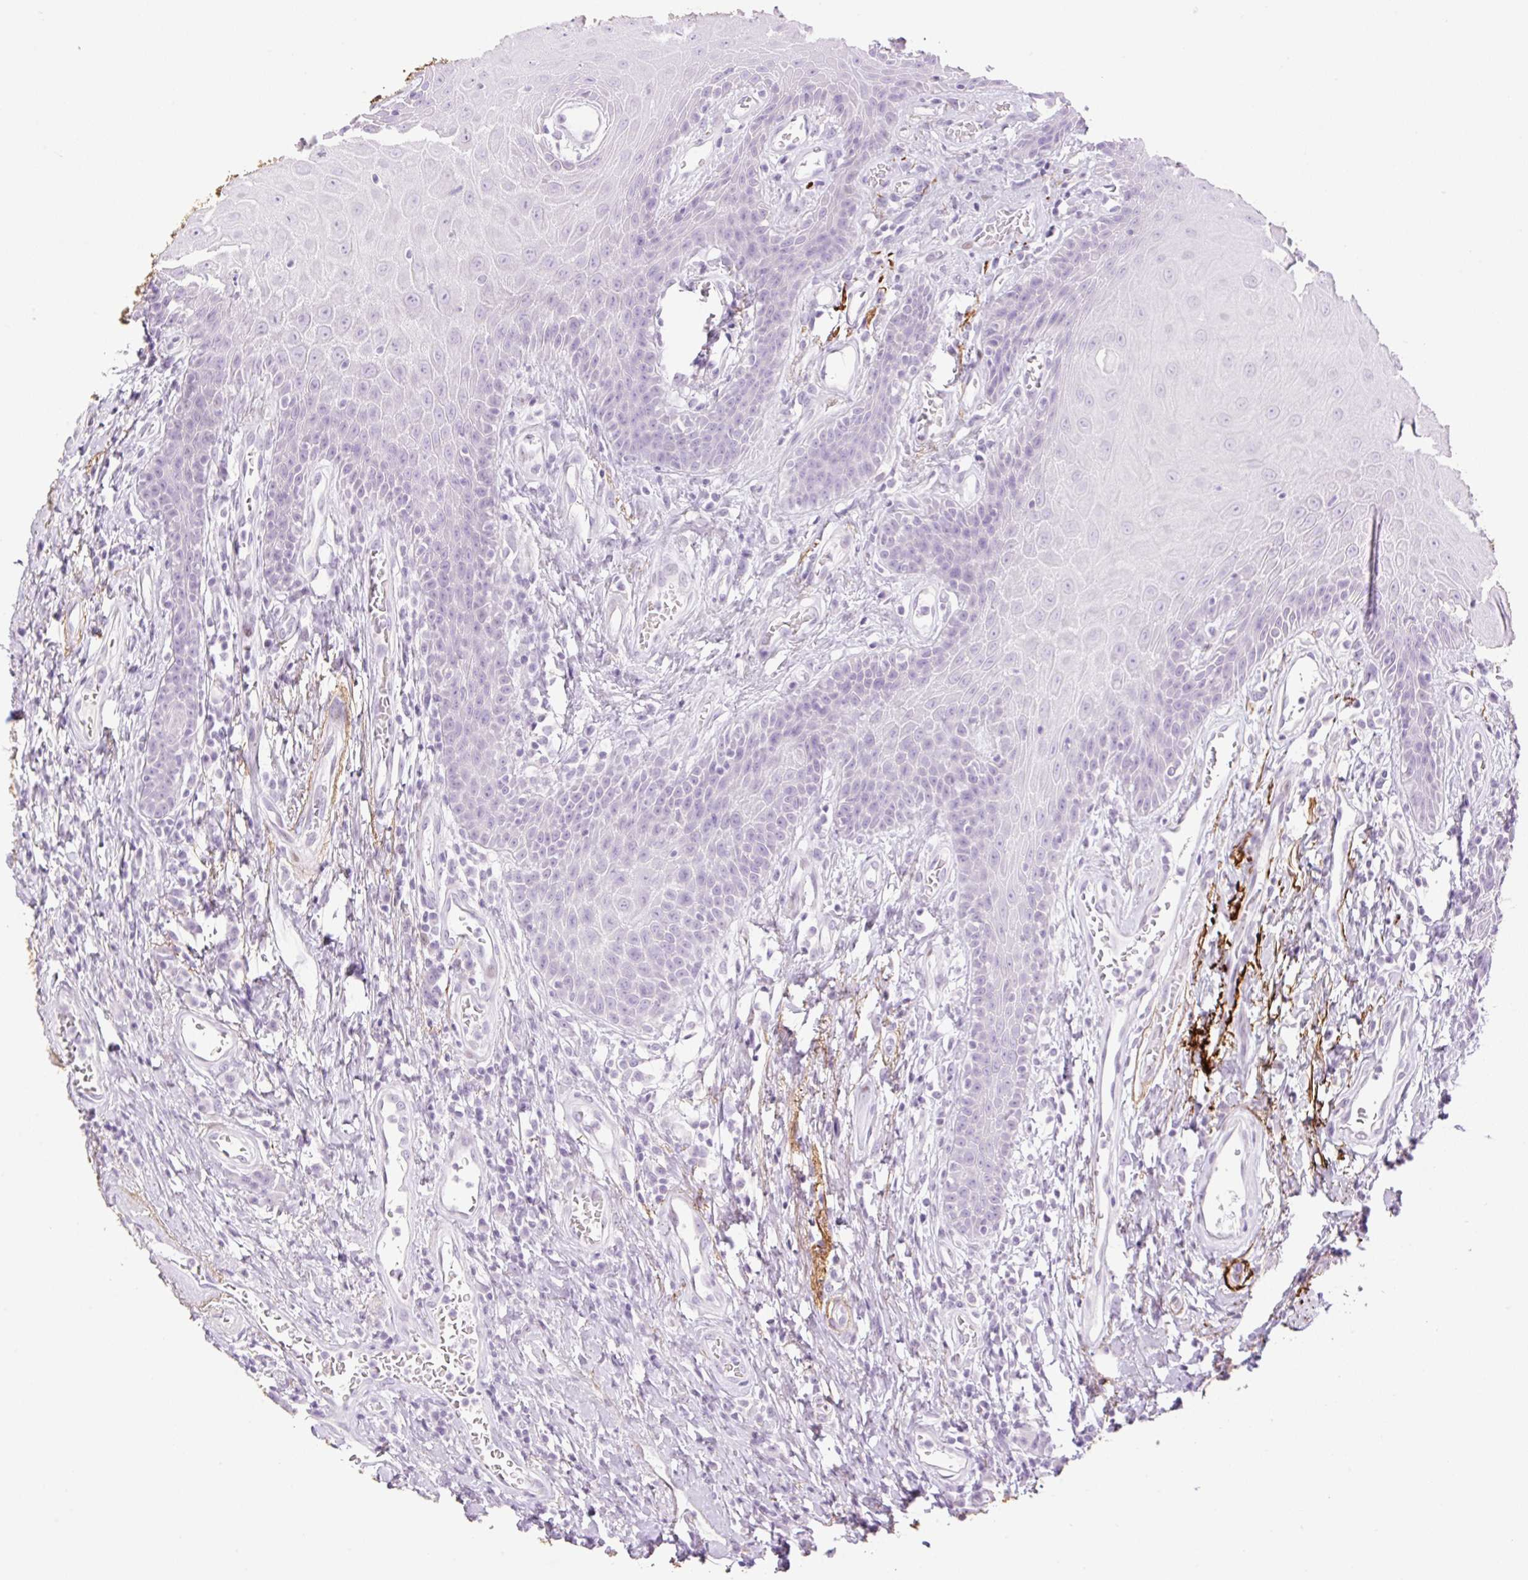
{"staining": {"intensity": "negative", "quantity": "none", "location": "none"}, "tissue": "head and neck cancer", "cell_type": "Tumor cells", "image_type": "cancer", "snomed": [{"axis": "morphology", "description": "Squamous cell carcinoma, NOS"}, {"axis": "topography", "description": "Head-Neck"}], "caption": "DAB (3,3'-diaminobenzidine) immunohistochemical staining of human head and neck cancer (squamous cell carcinoma) reveals no significant positivity in tumor cells.", "gene": "SP140L", "patient": {"sex": "female", "age": 59}}